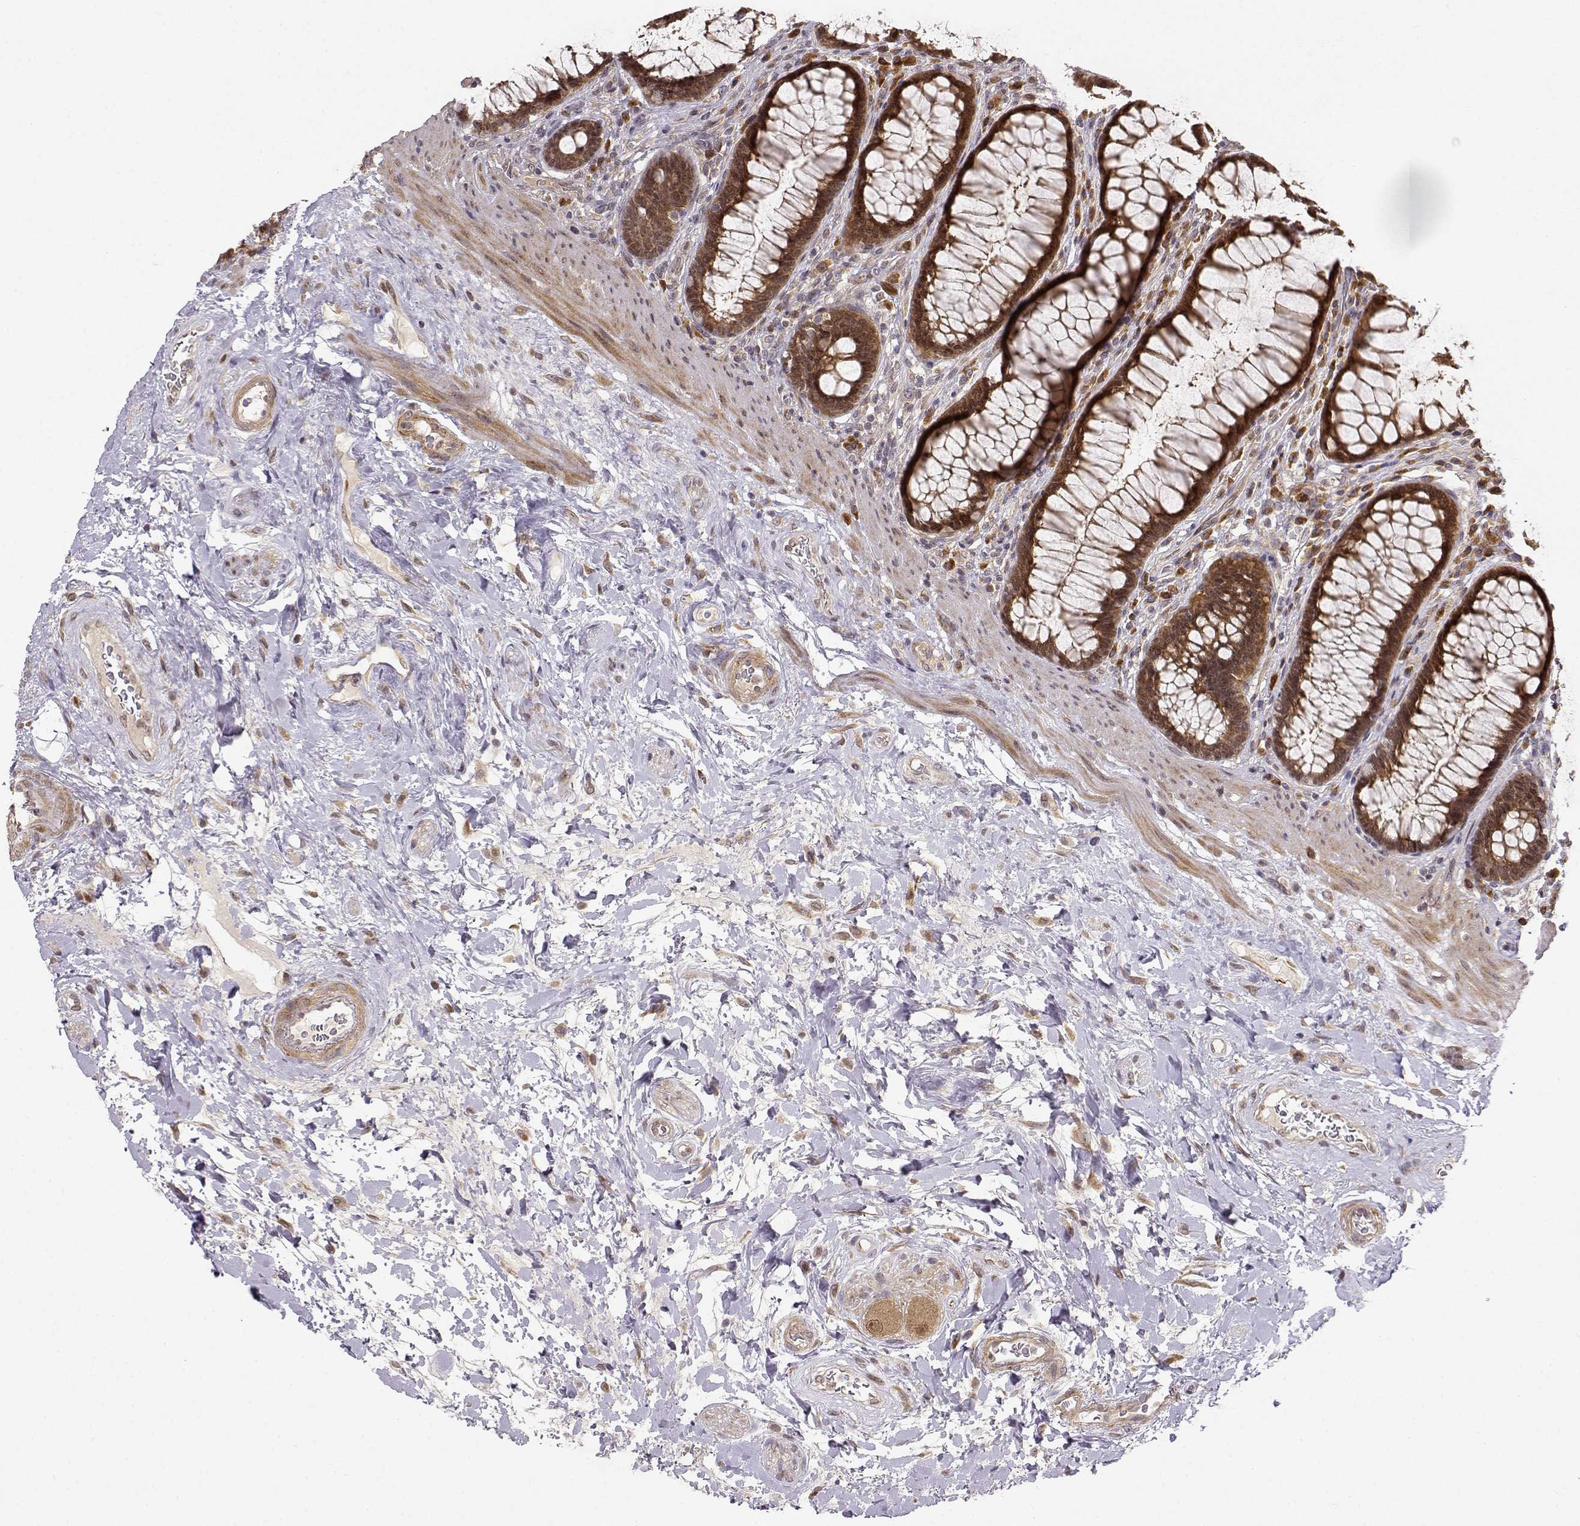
{"staining": {"intensity": "strong", "quantity": ">75%", "location": "cytoplasmic/membranous"}, "tissue": "rectum", "cell_type": "Glandular cells", "image_type": "normal", "snomed": [{"axis": "morphology", "description": "Normal tissue, NOS"}, {"axis": "topography", "description": "Rectum"}], "caption": "Unremarkable rectum shows strong cytoplasmic/membranous staining in approximately >75% of glandular cells, visualized by immunohistochemistry. Nuclei are stained in blue.", "gene": "ERGIC2", "patient": {"sex": "male", "age": 72}}